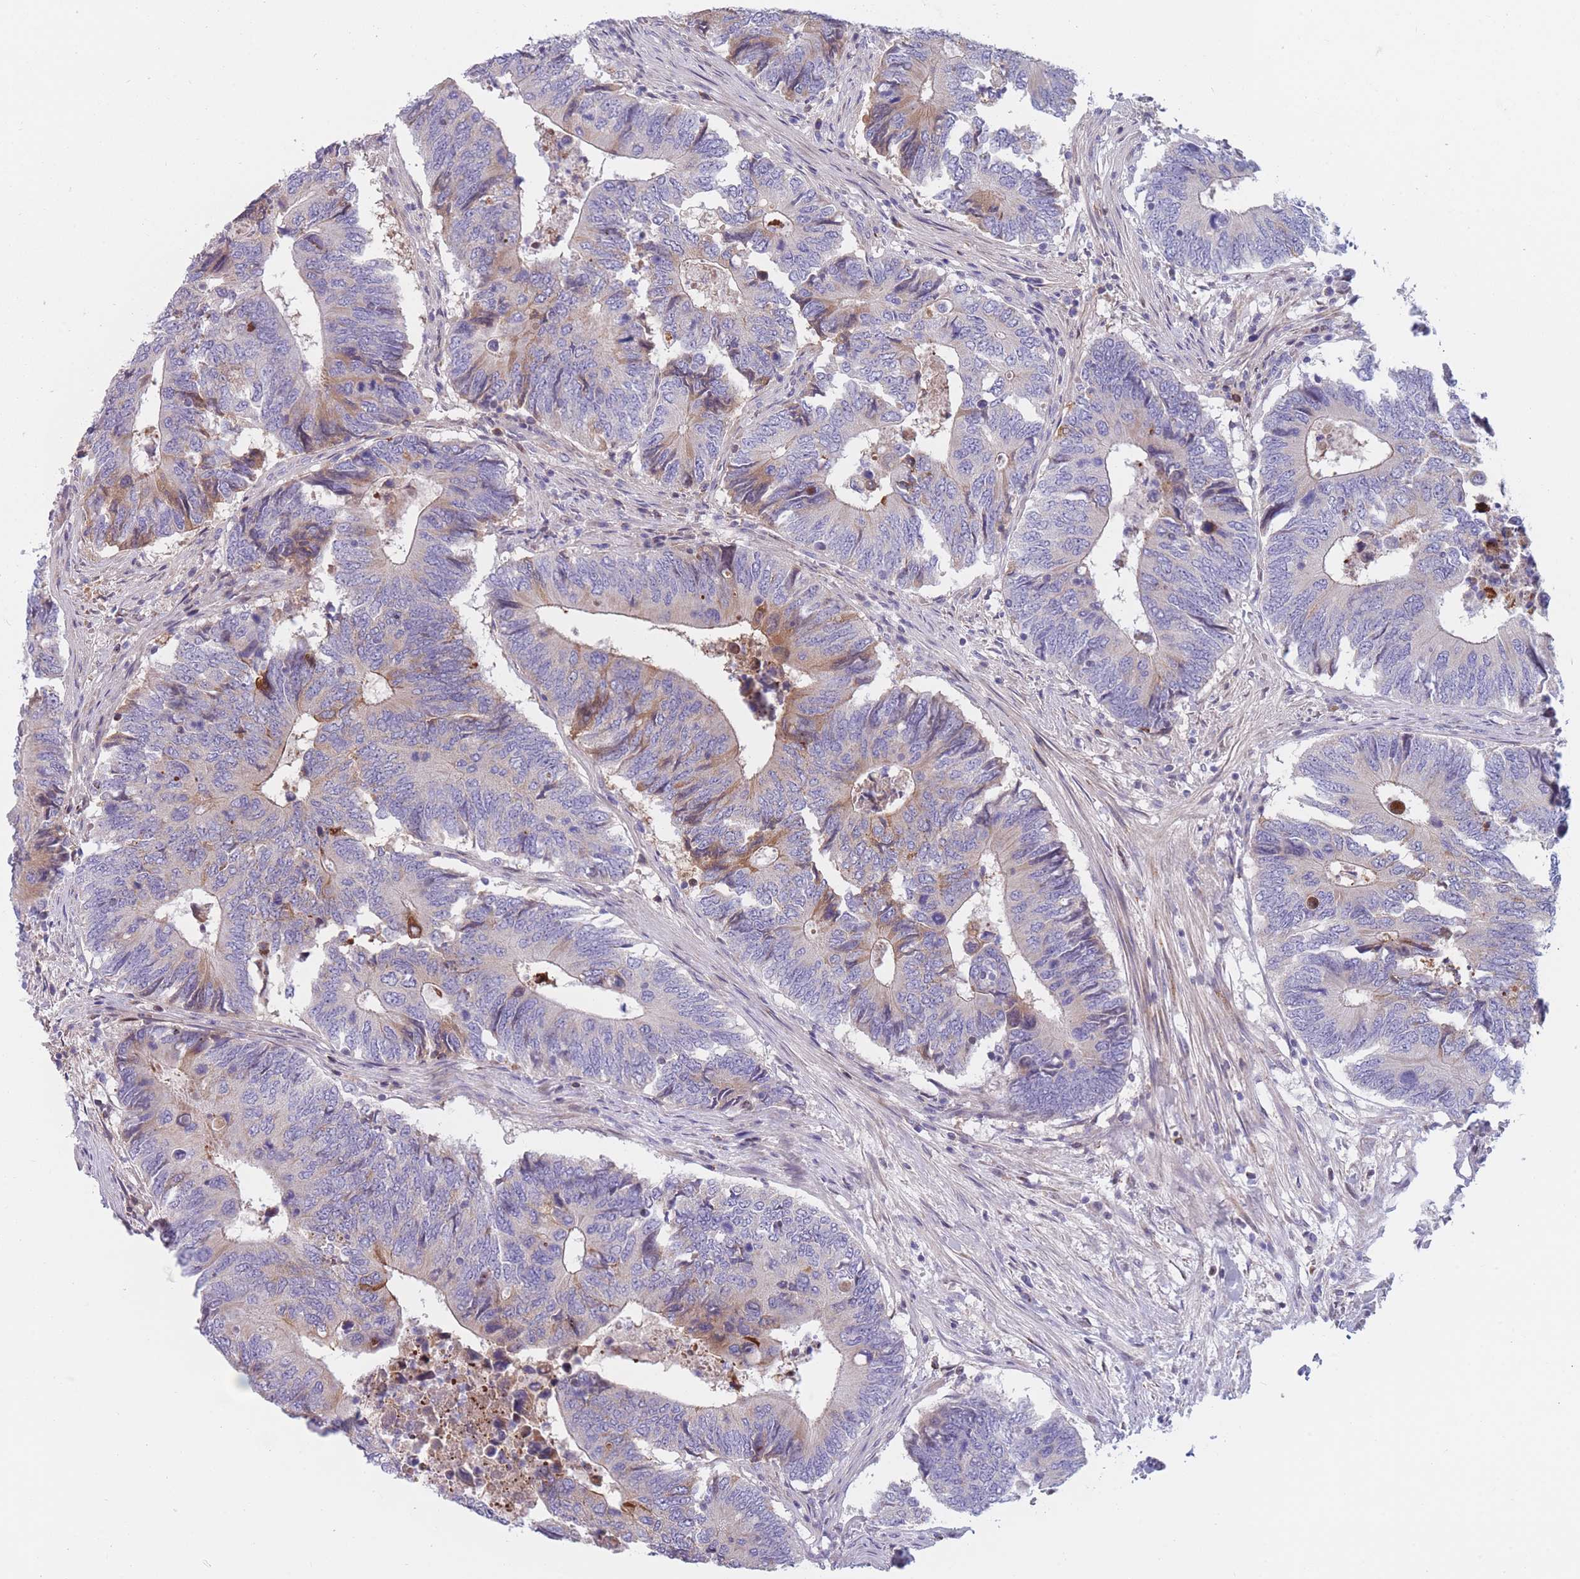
{"staining": {"intensity": "moderate", "quantity": "<25%", "location": "cytoplasmic/membranous"}, "tissue": "colorectal cancer", "cell_type": "Tumor cells", "image_type": "cancer", "snomed": [{"axis": "morphology", "description": "Adenocarcinoma, NOS"}, {"axis": "topography", "description": "Colon"}], "caption": "The histopathology image displays staining of adenocarcinoma (colorectal), revealing moderate cytoplasmic/membranous protein expression (brown color) within tumor cells. (Stains: DAB in brown, nuclei in blue, Microscopy: brightfield microscopy at high magnification).", "gene": "PDE4A", "patient": {"sex": "male", "age": 87}}